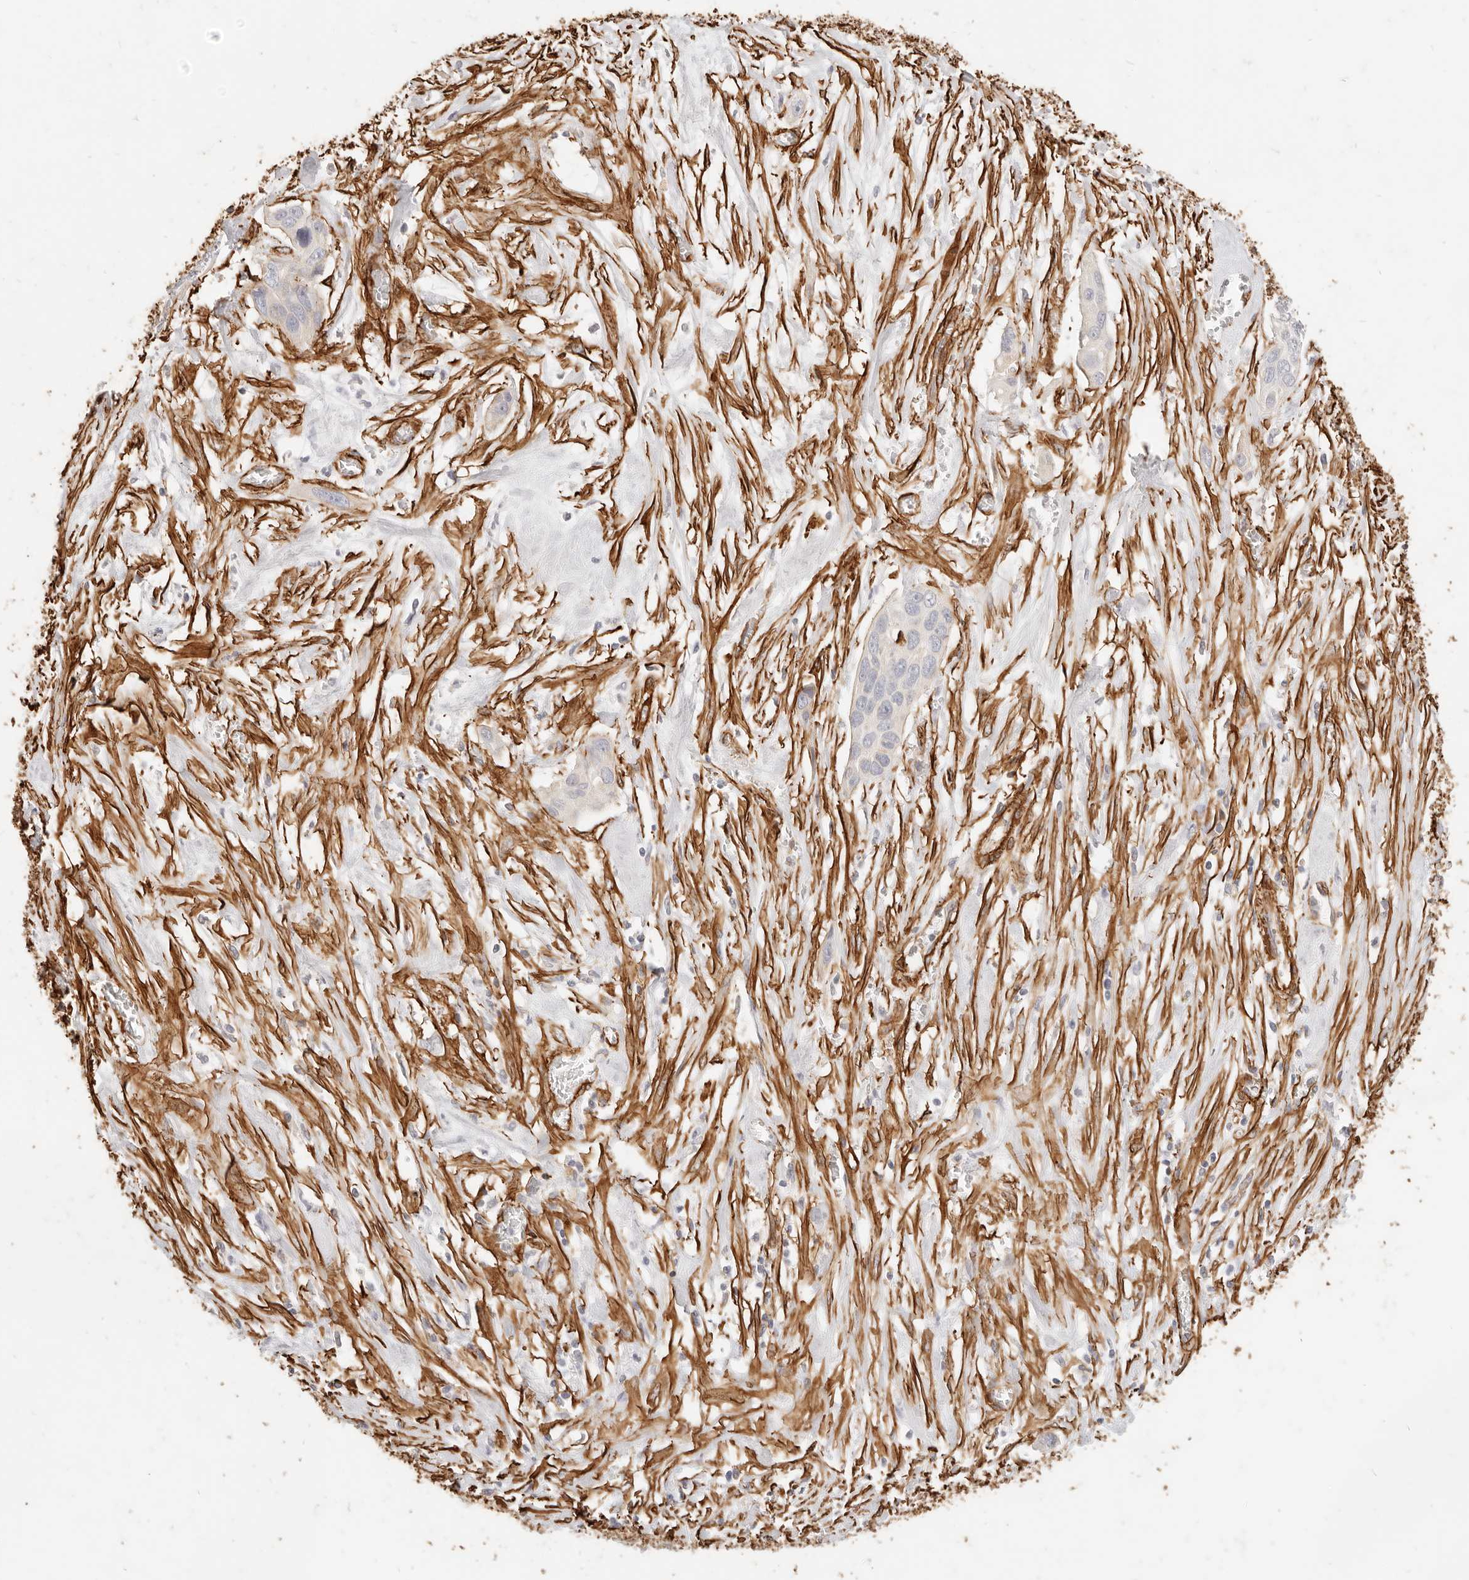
{"staining": {"intensity": "negative", "quantity": "none", "location": "none"}, "tissue": "pancreatic cancer", "cell_type": "Tumor cells", "image_type": "cancer", "snomed": [{"axis": "morphology", "description": "Adenocarcinoma, NOS"}, {"axis": "topography", "description": "Pancreas"}], "caption": "Protein analysis of pancreatic adenocarcinoma reveals no significant positivity in tumor cells. (Stains: DAB IHC with hematoxylin counter stain, Microscopy: brightfield microscopy at high magnification).", "gene": "TMTC2", "patient": {"sex": "female", "age": 60}}